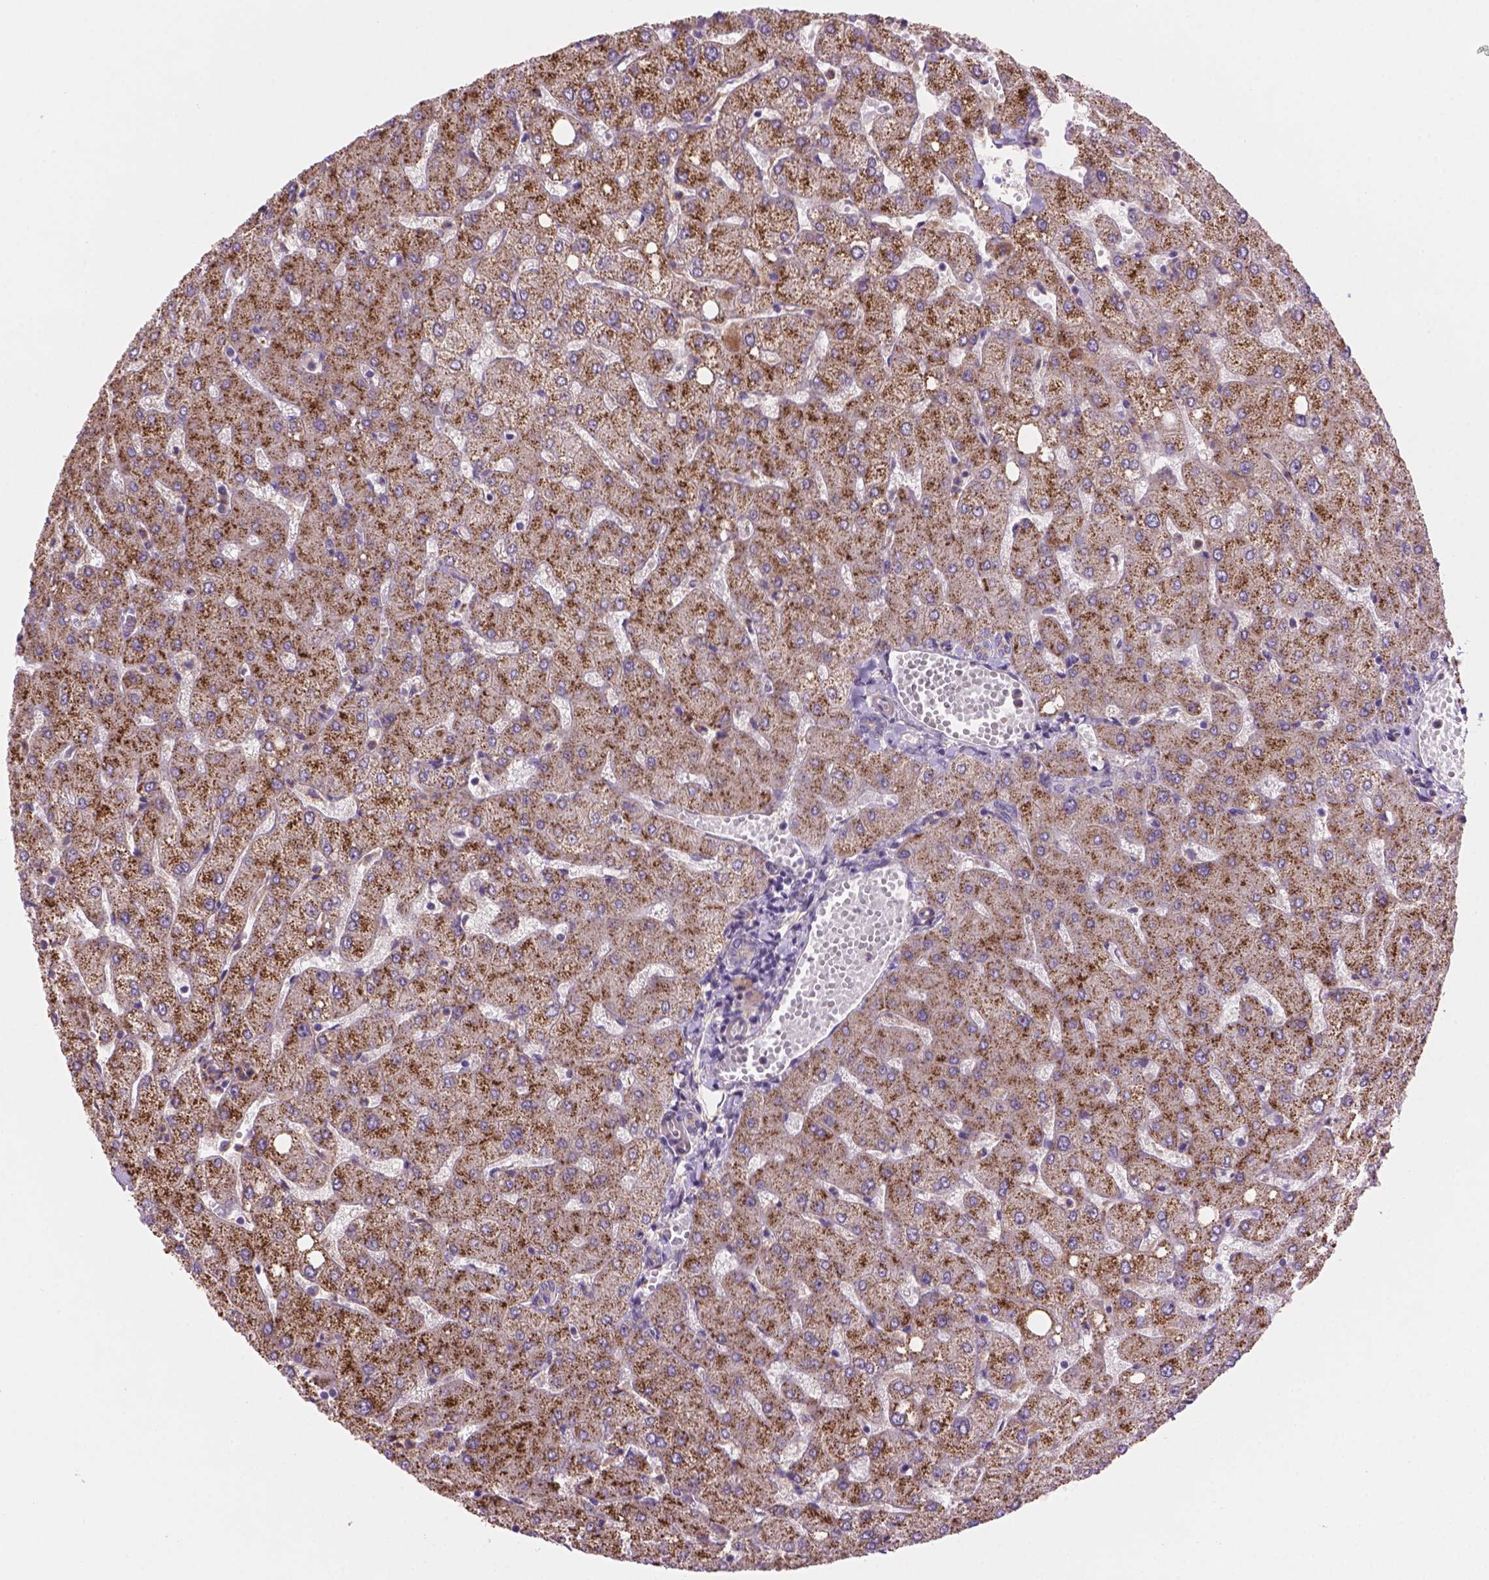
{"staining": {"intensity": "negative", "quantity": "none", "location": "none"}, "tissue": "liver", "cell_type": "Cholangiocytes", "image_type": "normal", "snomed": [{"axis": "morphology", "description": "Normal tissue, NOS"}, {"axis": "topography", "description": "Liver"}], "caption": "The immunohistochemistry (IHC) histopathology image has no significant positivity in cholangiocytes of liver.", "gene": "AMMECR1L", "patient": {"sex": "female", "age": 54}}